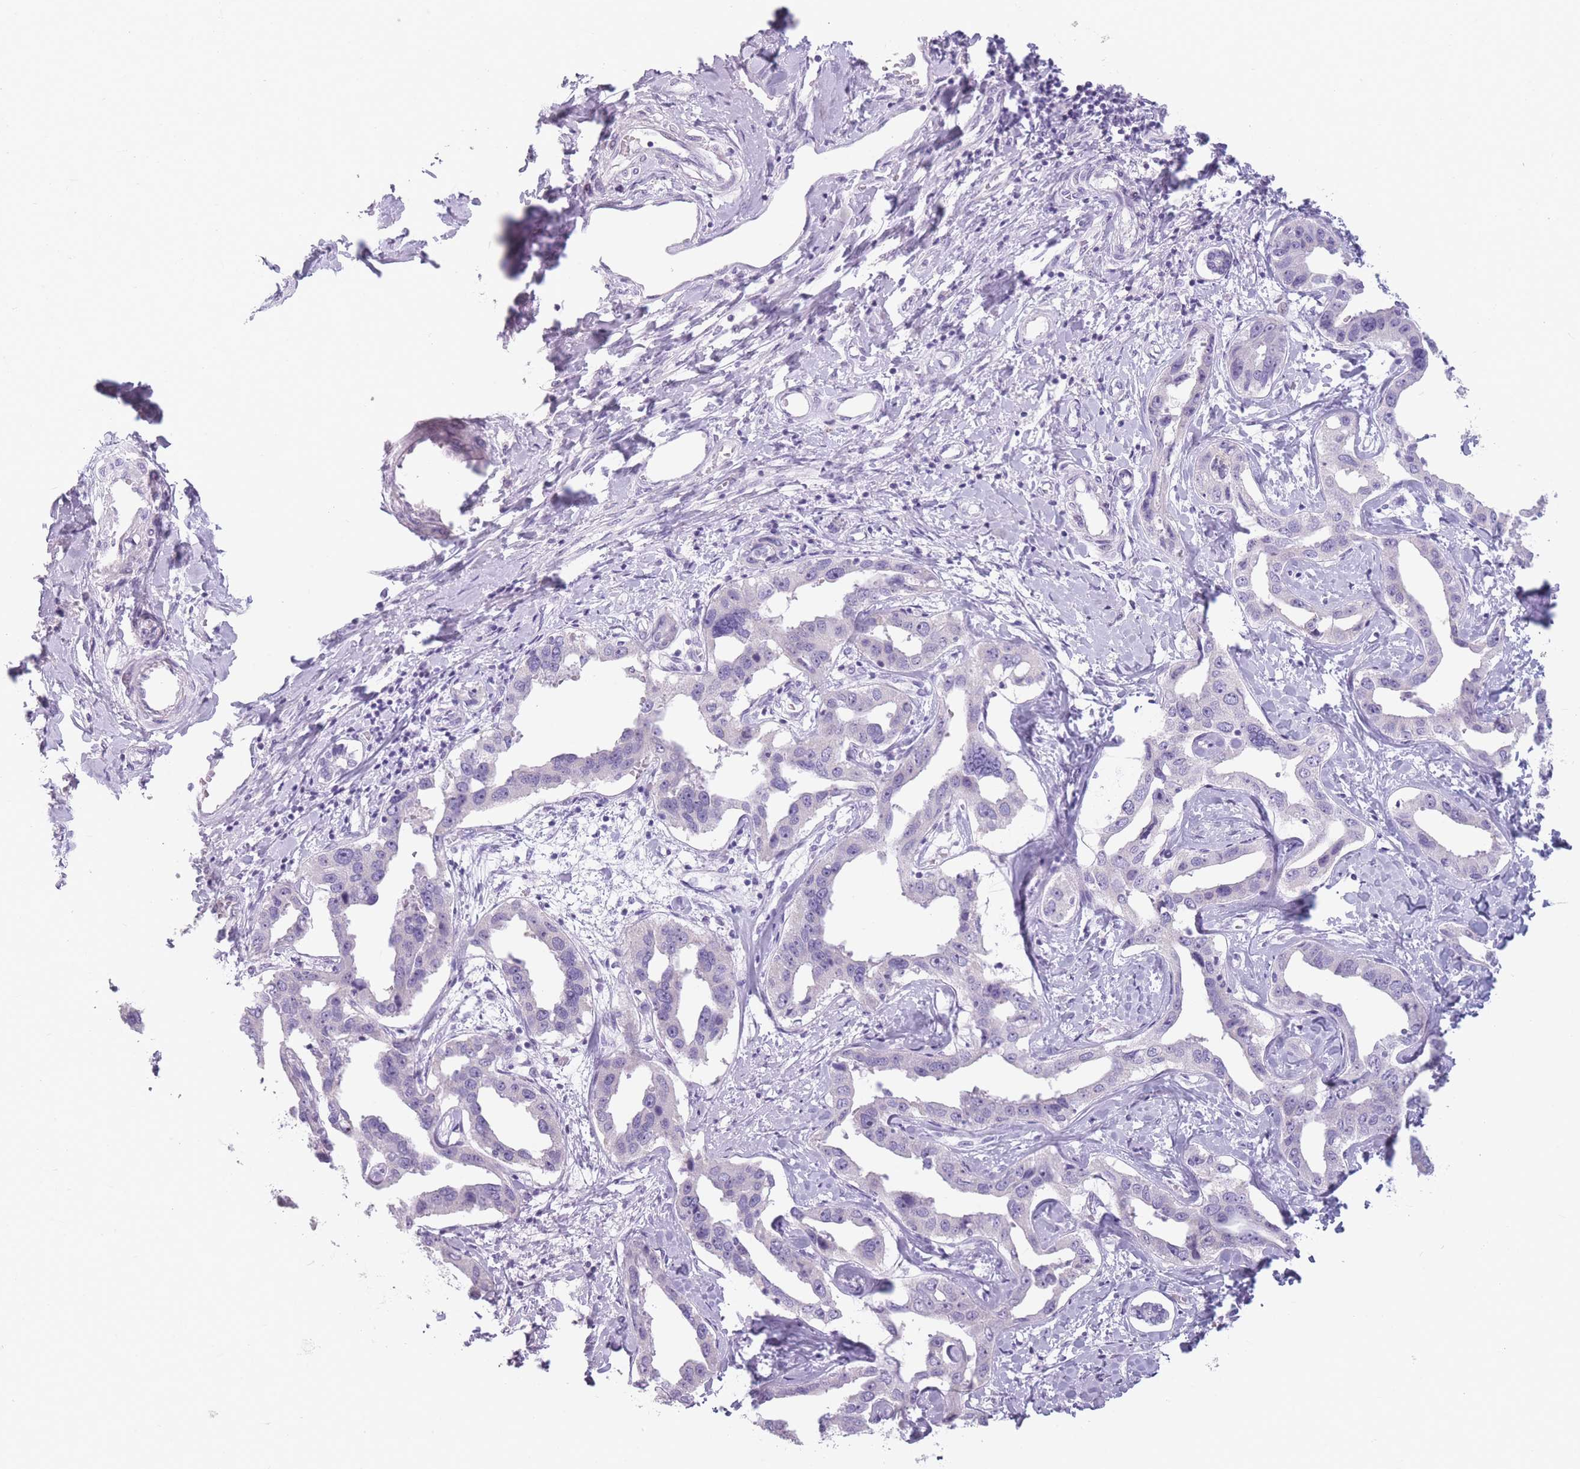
{"staining": {"intensity": "negative", "quantity": "none", "location": "none"}, "tissue": "liver cancer", "cell_type": "Tumor cells", "image_type": "cancer", "snomed": [{"axis": "morphology", "description": "Cholangiocarcinoma"}, {"axis": "topography", "description": "Liver"}], "caption": "High magnification brightfield microscopy of liver cancer (cholangiocarcinoma) stained with DAB (3,3'-diaminobenzidine) (brown) and counterstained with hematoxylin (blue): tumor cells show no significant expression.", "gene": "CCNO", "patient": {"sex": "male", "age": 59}}